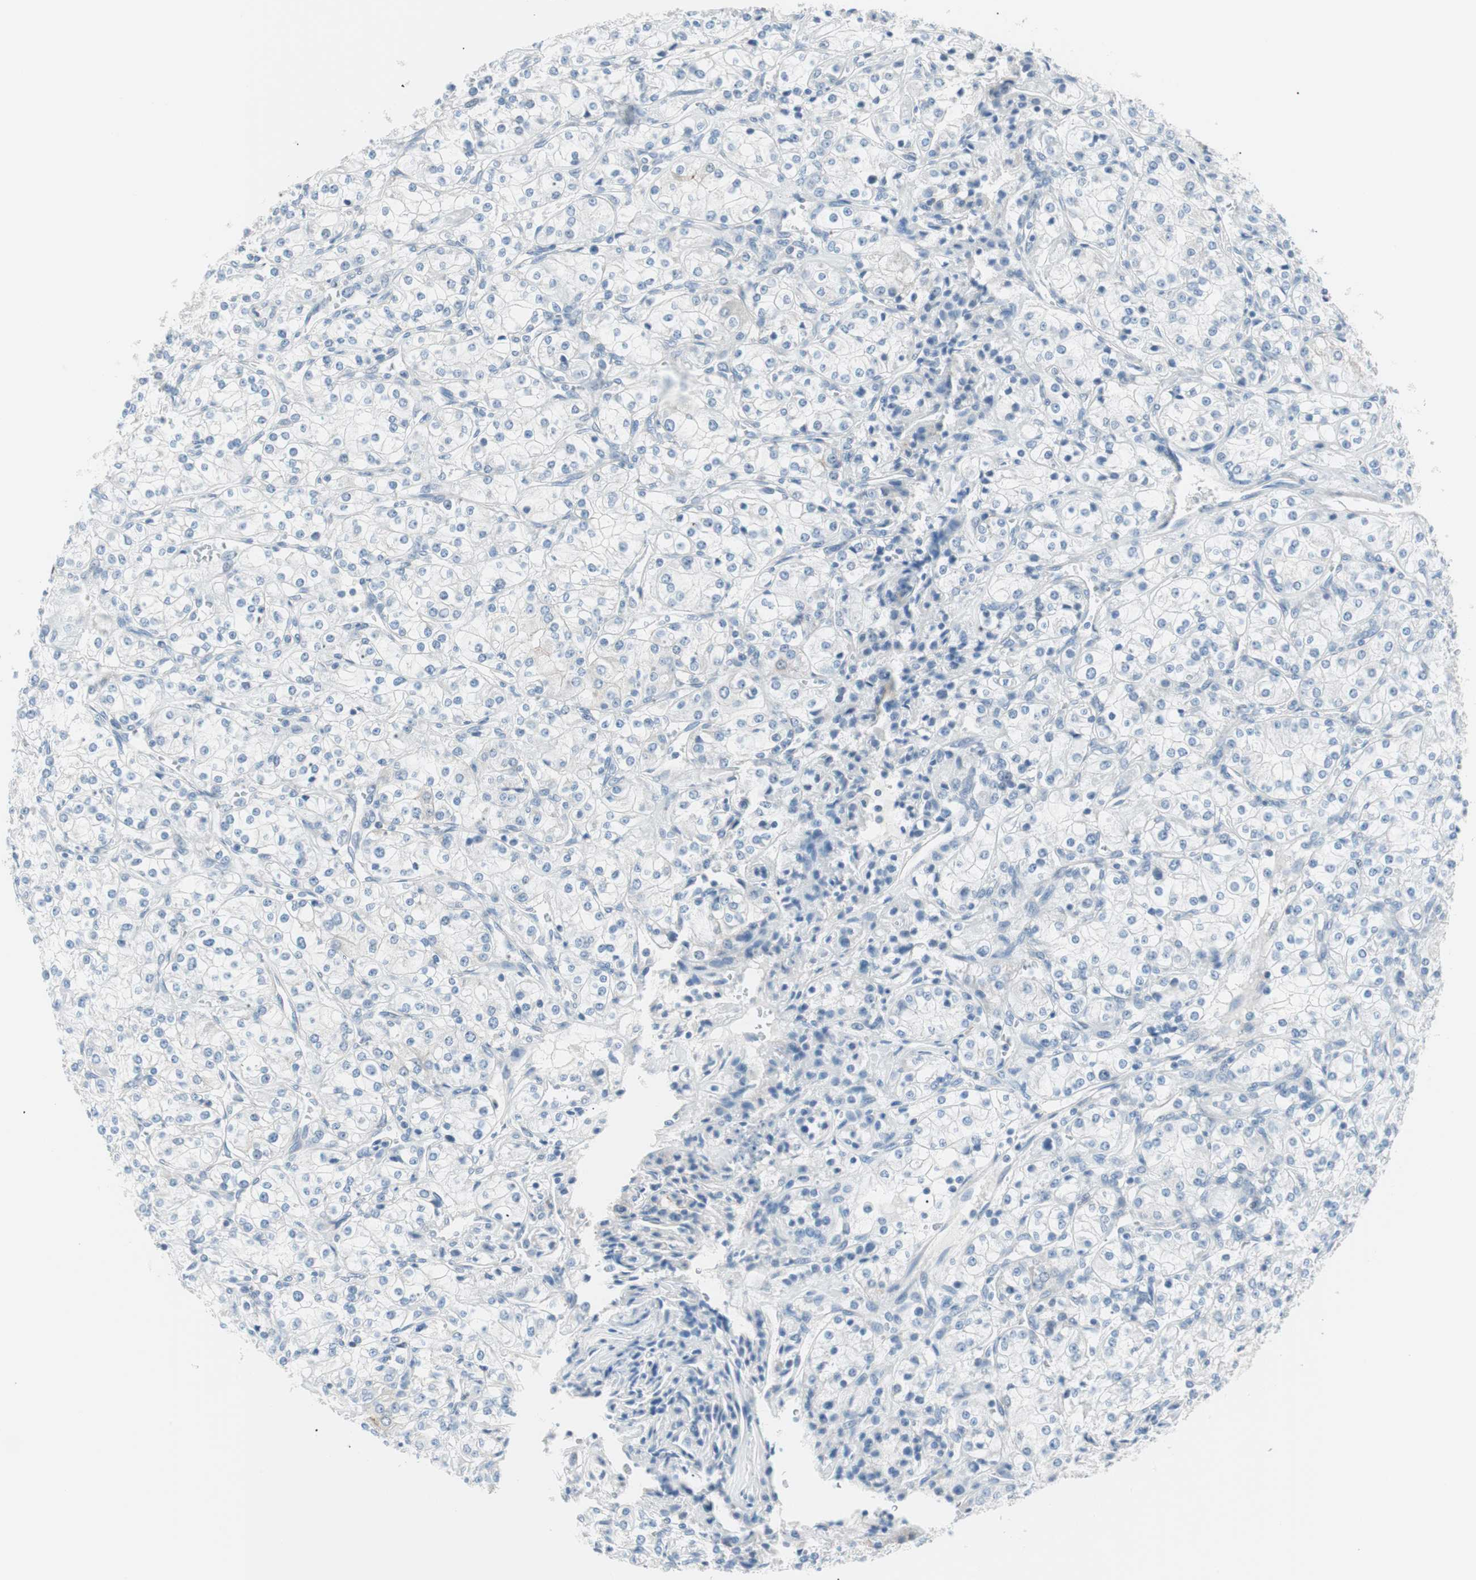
{"staining": {"intensity": "negative", "quantity": "none", "location": "none"}, "tissue": "renal cancer", "cell_type": "Tumor cells", "image_type": "cancer", "snomed": [{"axis": "morphology", "description": "Adenocarcinoma, NOS"}, {"axis": "topography", "description": "Kidney"}], "caption": "The micrograph exhibits no staining of tumor cells in renal cancer (adenocarcinoma).", "gene": "VIL1", "patient": {"sex": "male", "age": 77}}